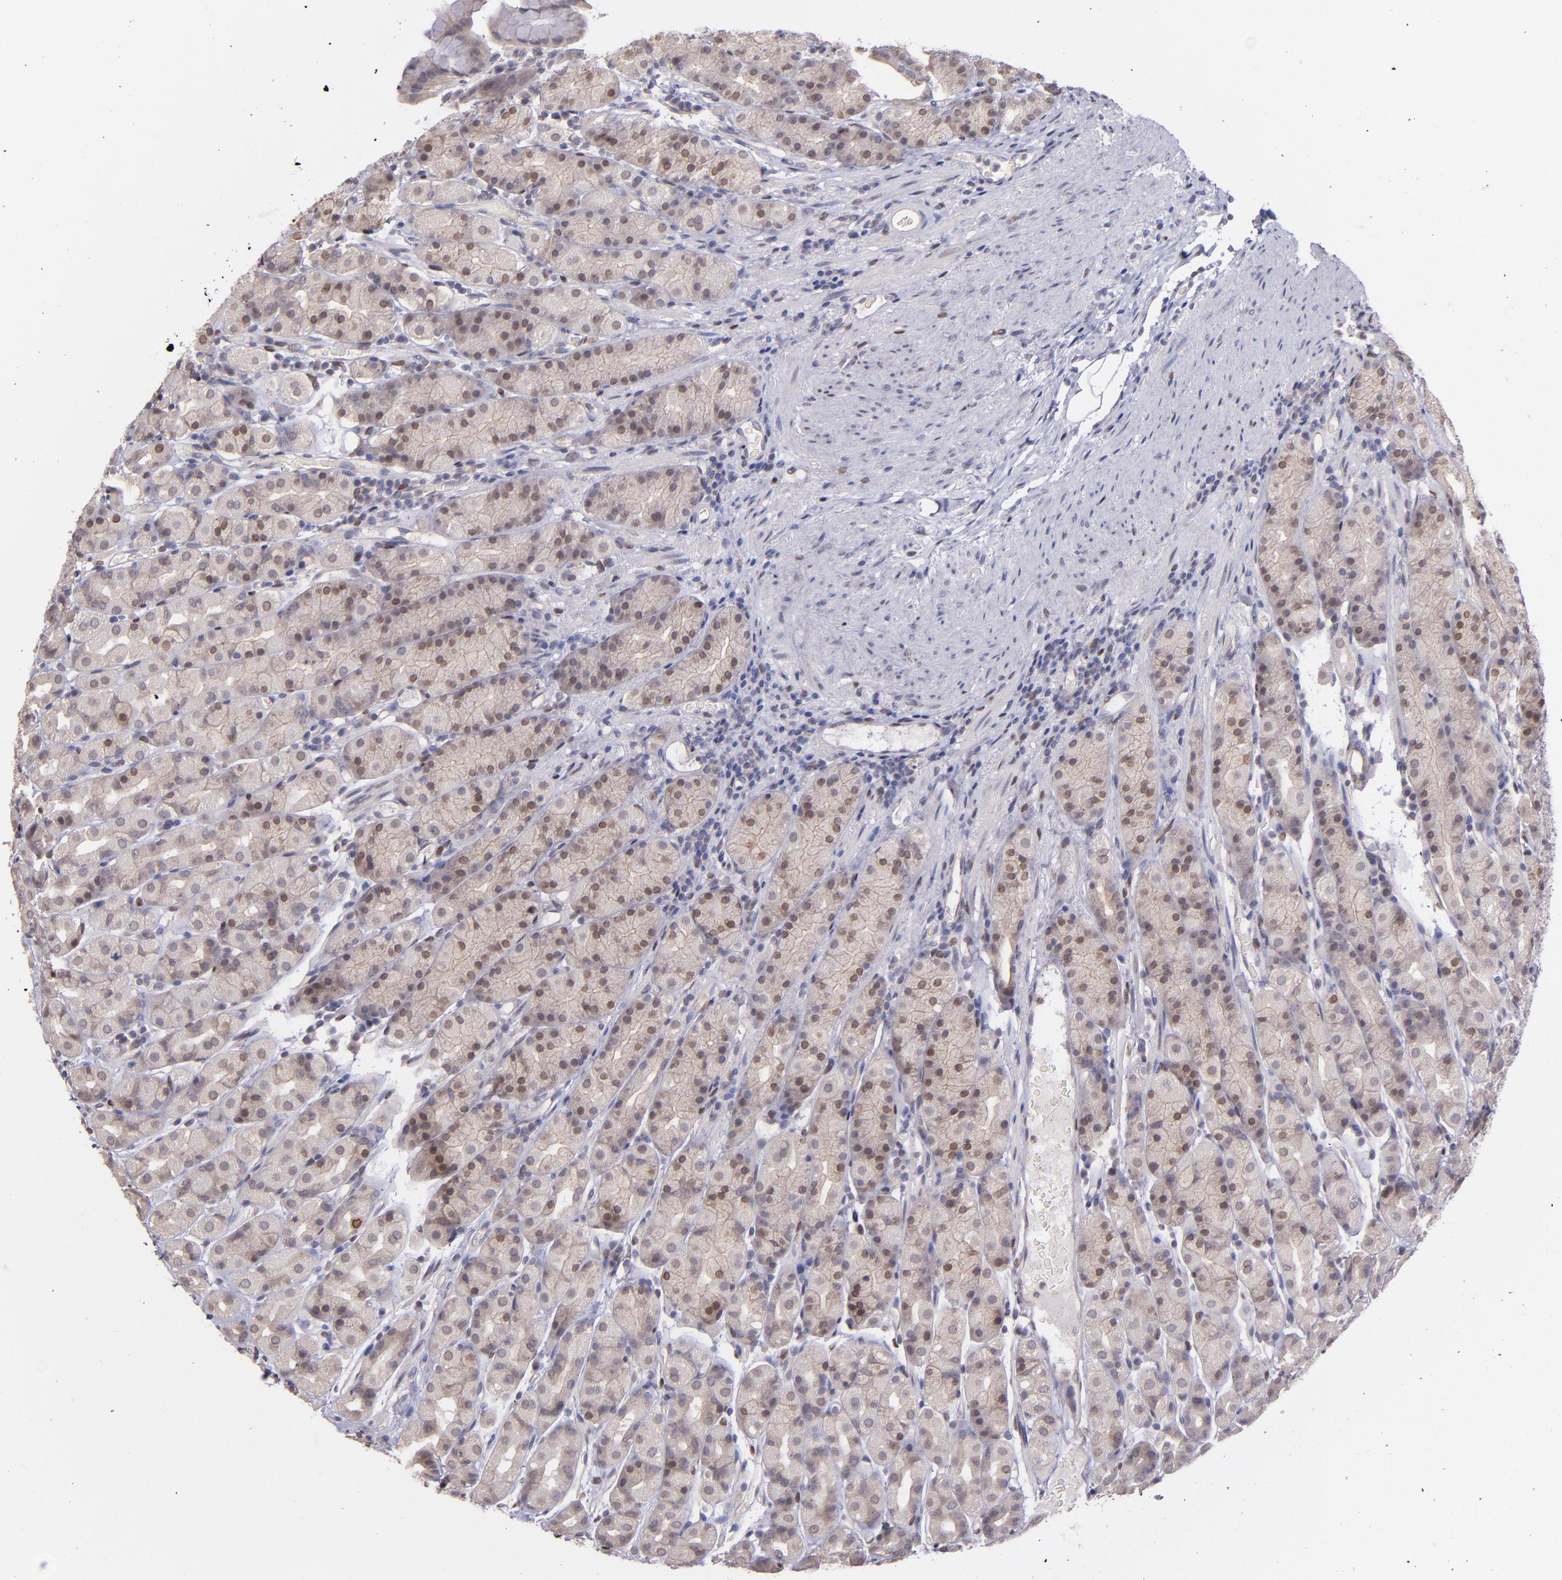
{"staining": {"intensity": "weak", "quantity": ">75%", "location": "cytoplasmic/membranous"}, "tissue": "stomach", "cell_type": "Glandular cells", "image_type": "normal", "snomed": [{"axis": "morphology", "description": "Normal tissue, NOS"}, {"axis": "topography", "description": "Stomach, upper"}], "caption": "Human stomach stained for a protein (brown) reveals weak cytoplasmic/membranous positive staining in approximately >75% of glandular cells.", "gene": "NUP62CL", "patient": {"sex": "male", "age": 68}}